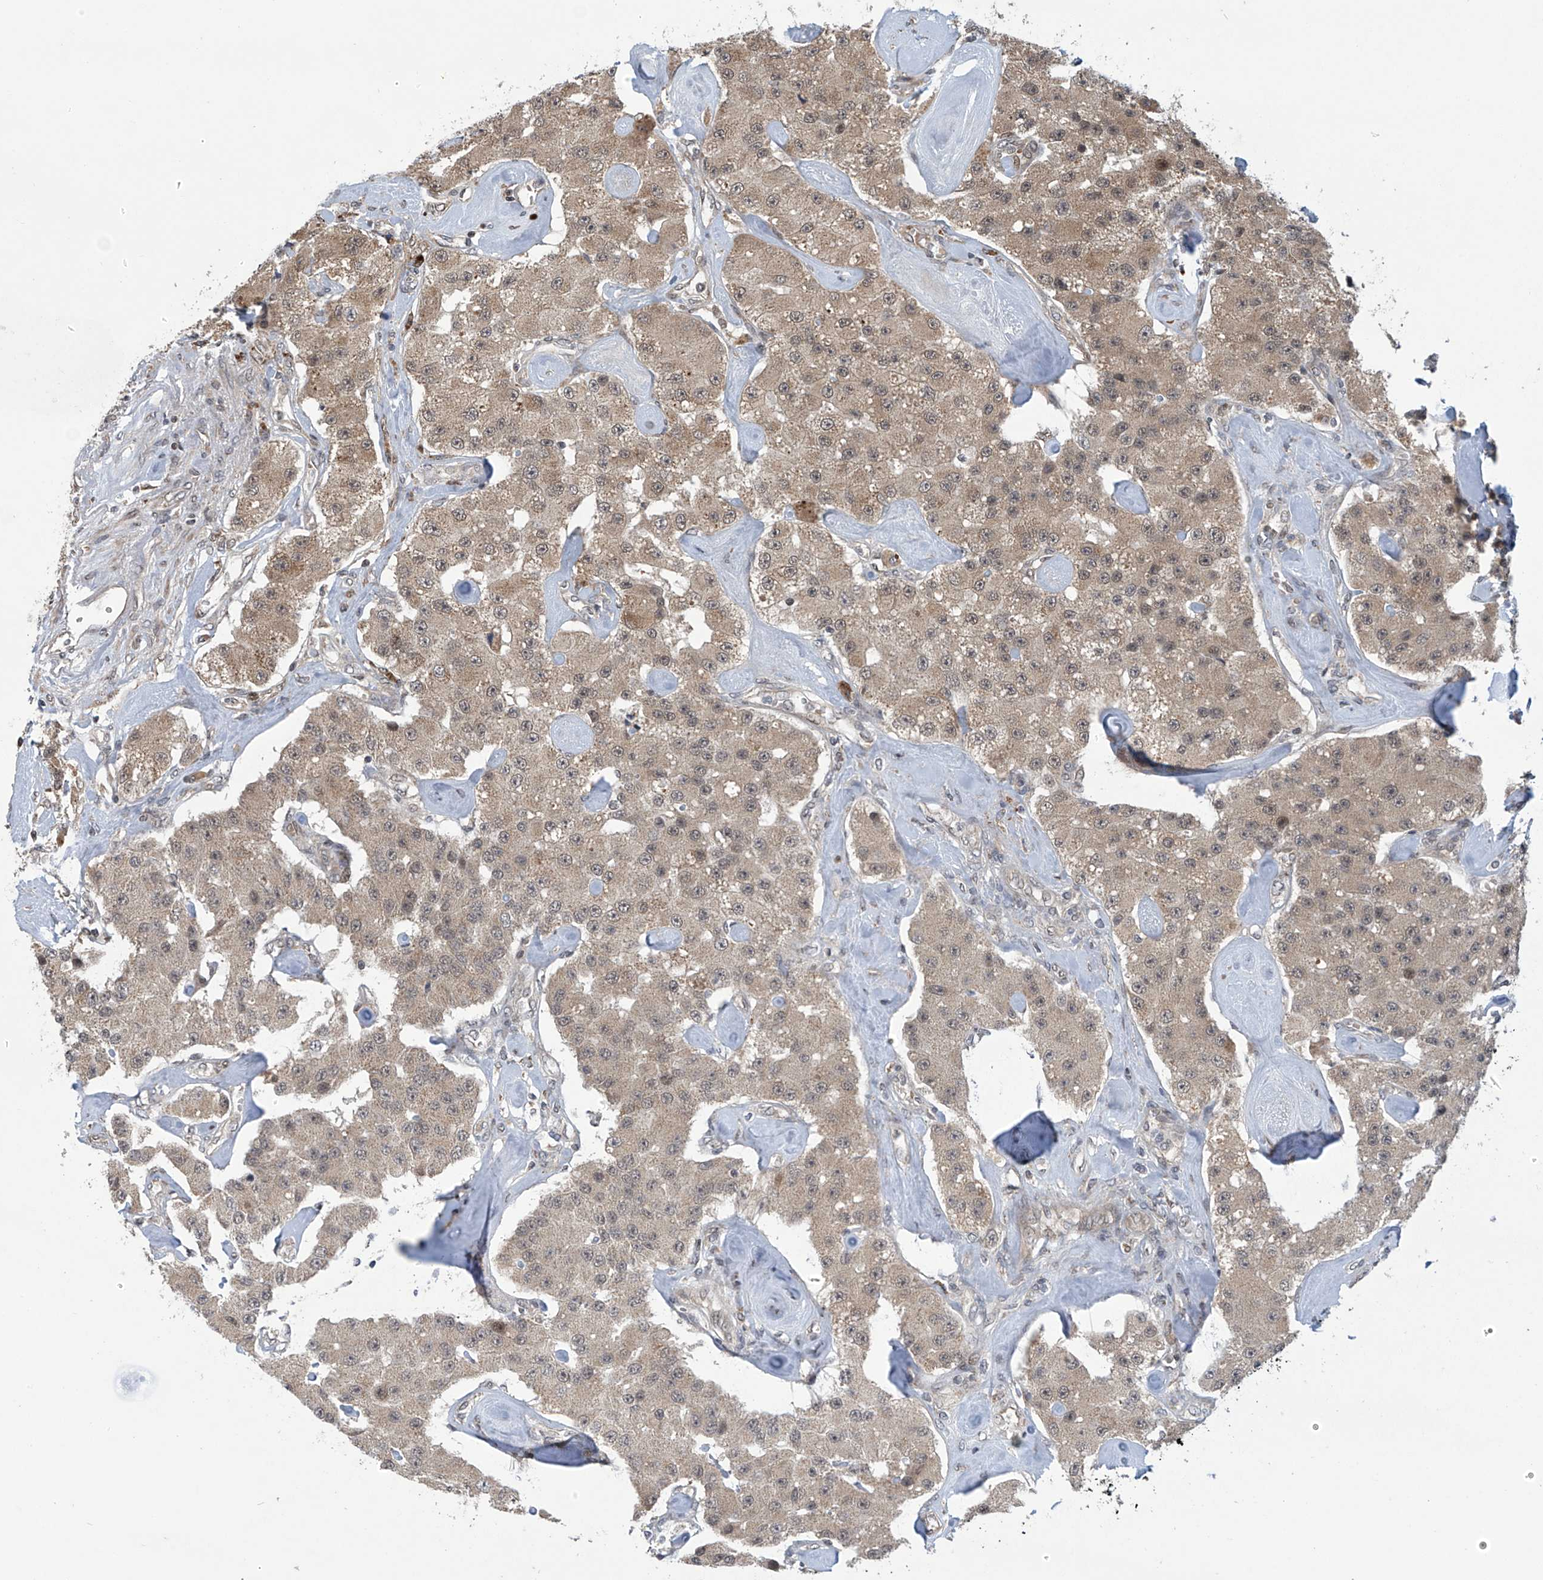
{"staining": {"intensity": "weak", "quantity": ">75%", "location": "cytoplasmic/membranous"}, "tissue": "carcinoid", "cell_type": "Tumor cells", "image_type": "cancer", "snomed": [{"axis": "morphology", "description": "Carcinoid, malignant, NOS"}, {"axis": "topography", "description": "Pancreas"}], "caption": "Immunohistochemical staining of human carcinoid (malignant) exhibits low levels of weak cytoplasmic/membranous protein expression in approximately >75% of tumor cells.", "gene": "ABHD13", "patient": {"sex": "male", "age": 41}}